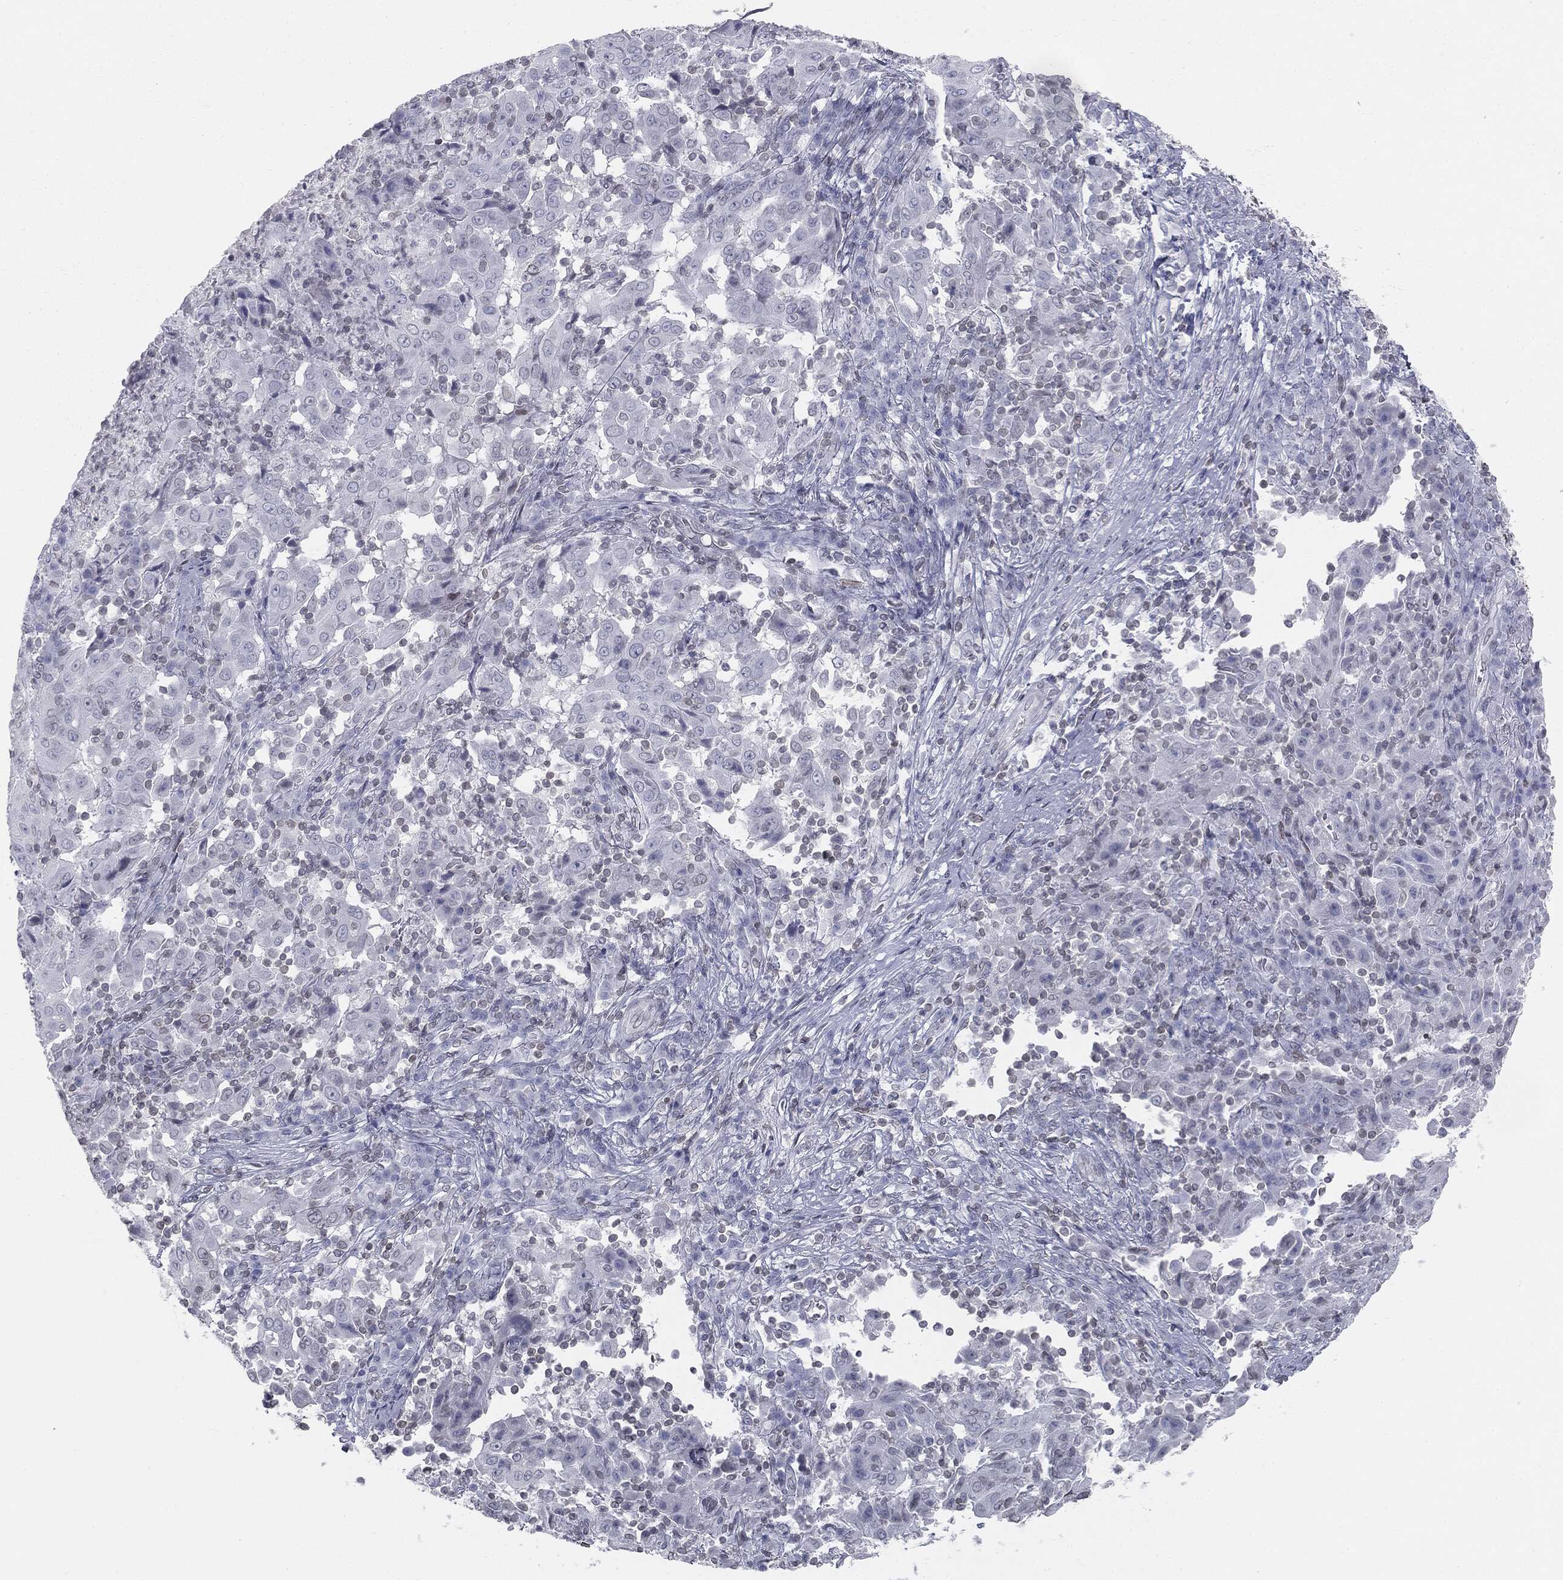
{"staining": {"intensity": "negative", "quantity": "none", "location": "none"}, "tissue": "pancreatic cancer", "cell_type": "Tumor cells", "image_type": "cancer", "snomed": [{"axis": "morphology", "description": "Adenocarcinoma, NOS"}, {"axis": "topography", "description": "Pancreas"}], "caption": "This histopathology image is of pancreatic cancer (adenocarcinoma) stained with immunohistochemistry to label a protein in brown with the nuclei are counter-stained blue. There is no expression in tumor cells.", "gene": "ALDOB", "patient": {"sex": "male", "age": 63}}